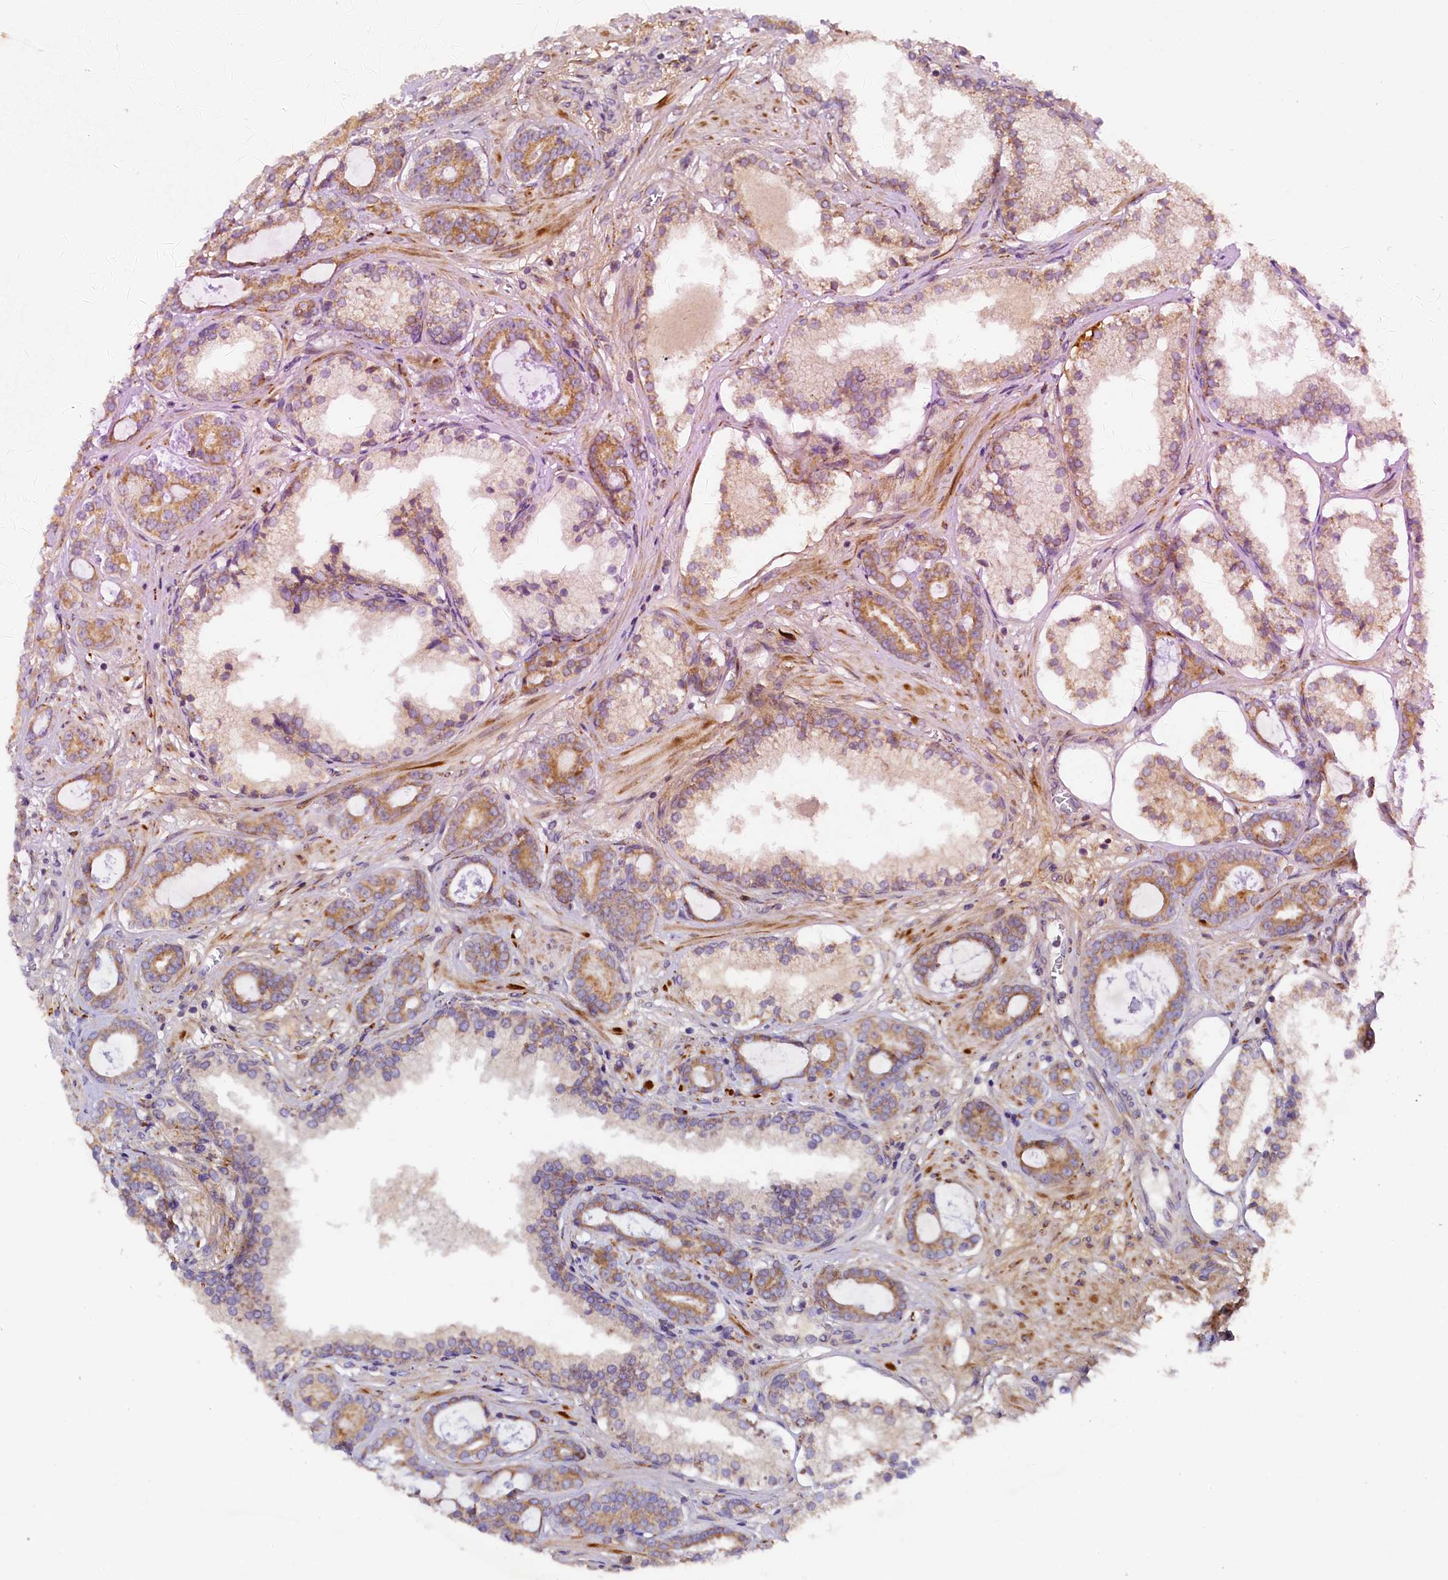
{"staining": {"intensity": "moderate", "quantity": ">75%", "location": "cytoplasmic/membranous"}, "tissue": "prostate cancer", "cell_type": "Tumor cells", "image_type": "cancer", "snomed": [{"axis": "morphology", "description": "Adenocarcinoma, High grade"}, {"axis": "topography", "description": "Prostate"}], "caption": "High-grade adenocarcinoma (prostate) stained with DAB immunohistochemistry exhibits medium levels of moderate cytoplasmic/membranous positivity in approximately >75% of tumor cells.", "gene": "SSC5D", "patient": {"sex": "male", "age": 58}}